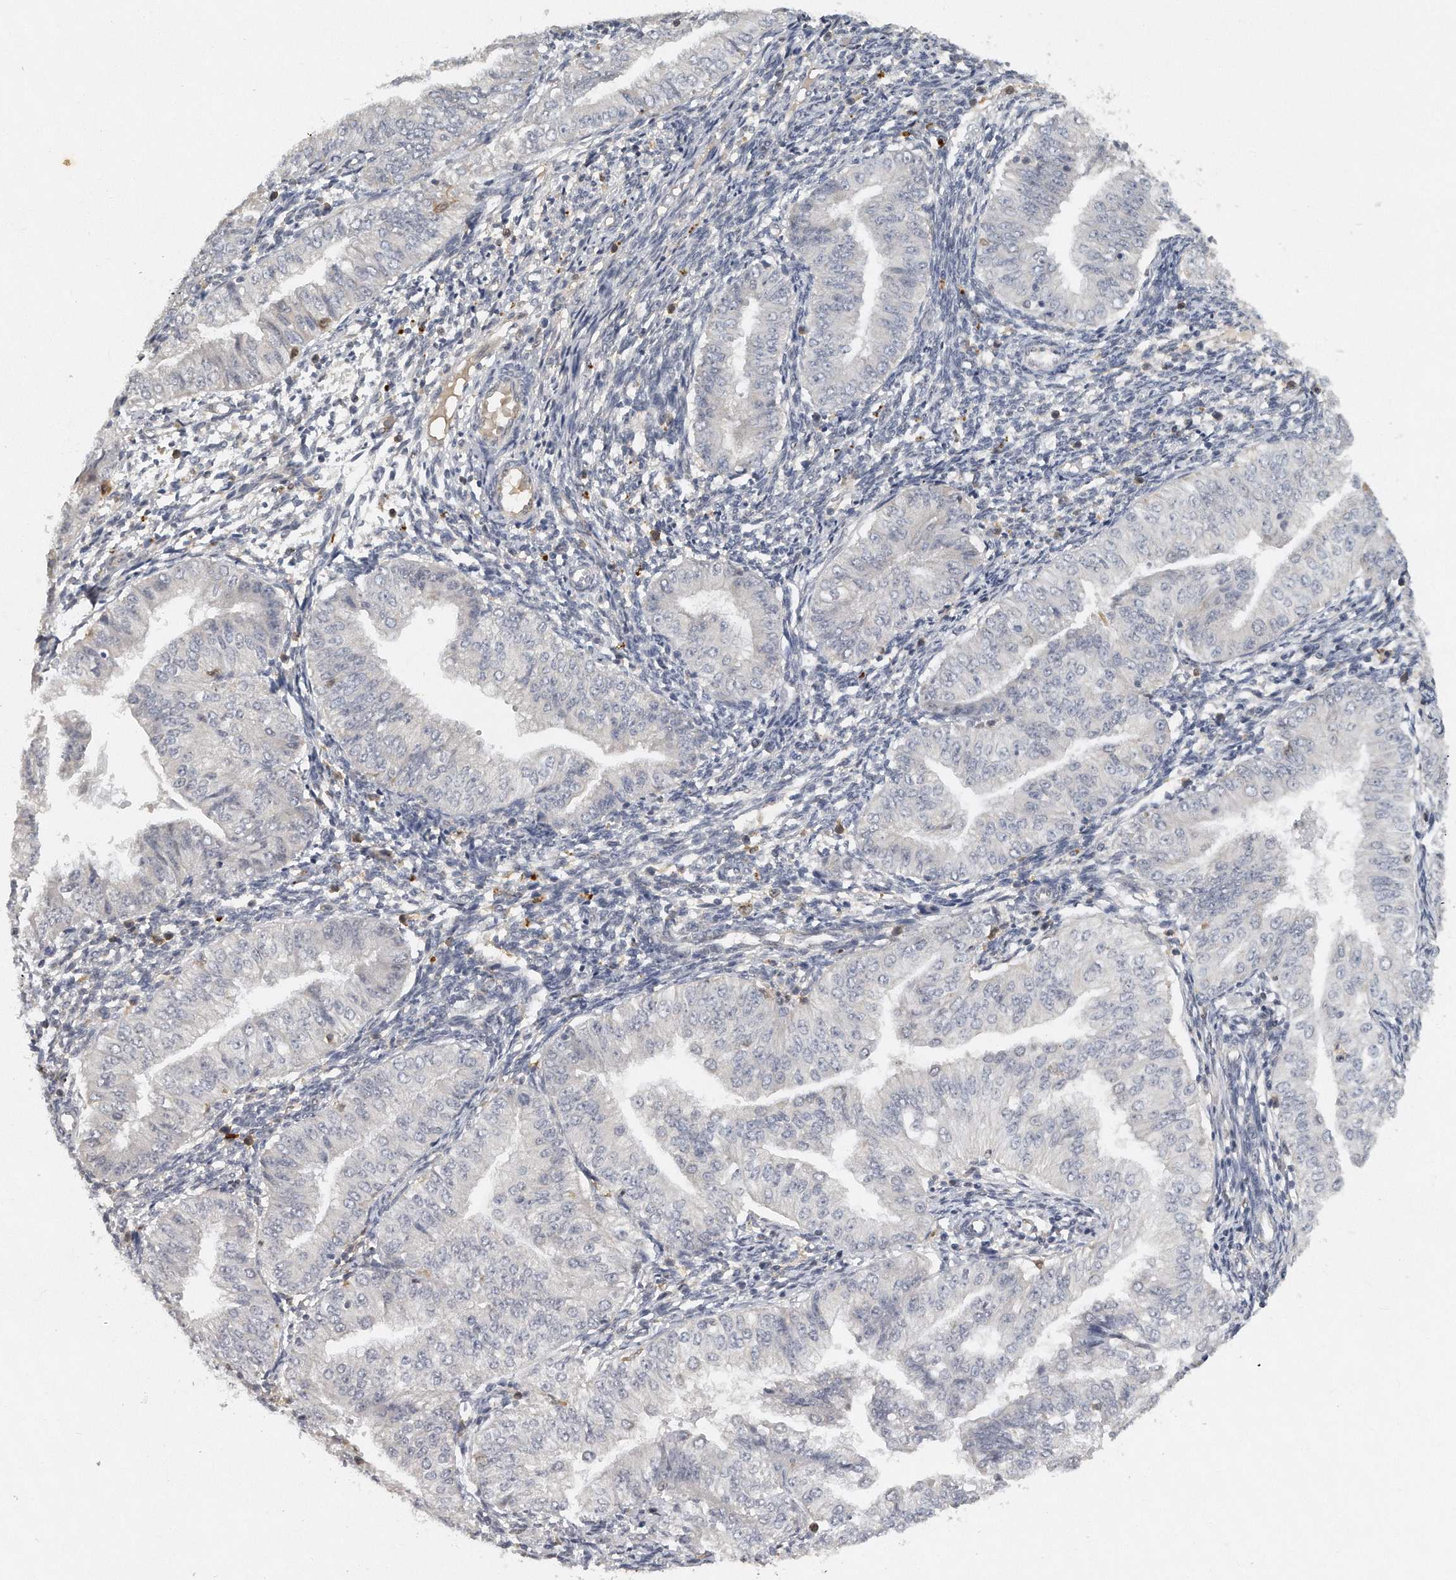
{"staining": {"intensity": "negative", "quantity": "none", "location": "none"}, "tissue": "endometrial cancer", "cell_type": "Tumor cells", "image_type": "cancer", "snomed": [{"axis": "morphology", "description": "Normal tissue, NOS"}, {"axis": "morphology", "description": "Adenocarcinoma, NOS"}, {"axis": "topography", "description": "Endometrium"}], "caption": "There is no significant expression in tumor cells of endometrial adenocarcinoma. (Stains: DAB (3,3'-diaminobenzidine) immunohistochemistry with hematoxylin counter stain, Microscopy: brightfield microscopy at high magnification).", "gene": "CAMK1", "patient": {"sex": "female", "age": 53}}